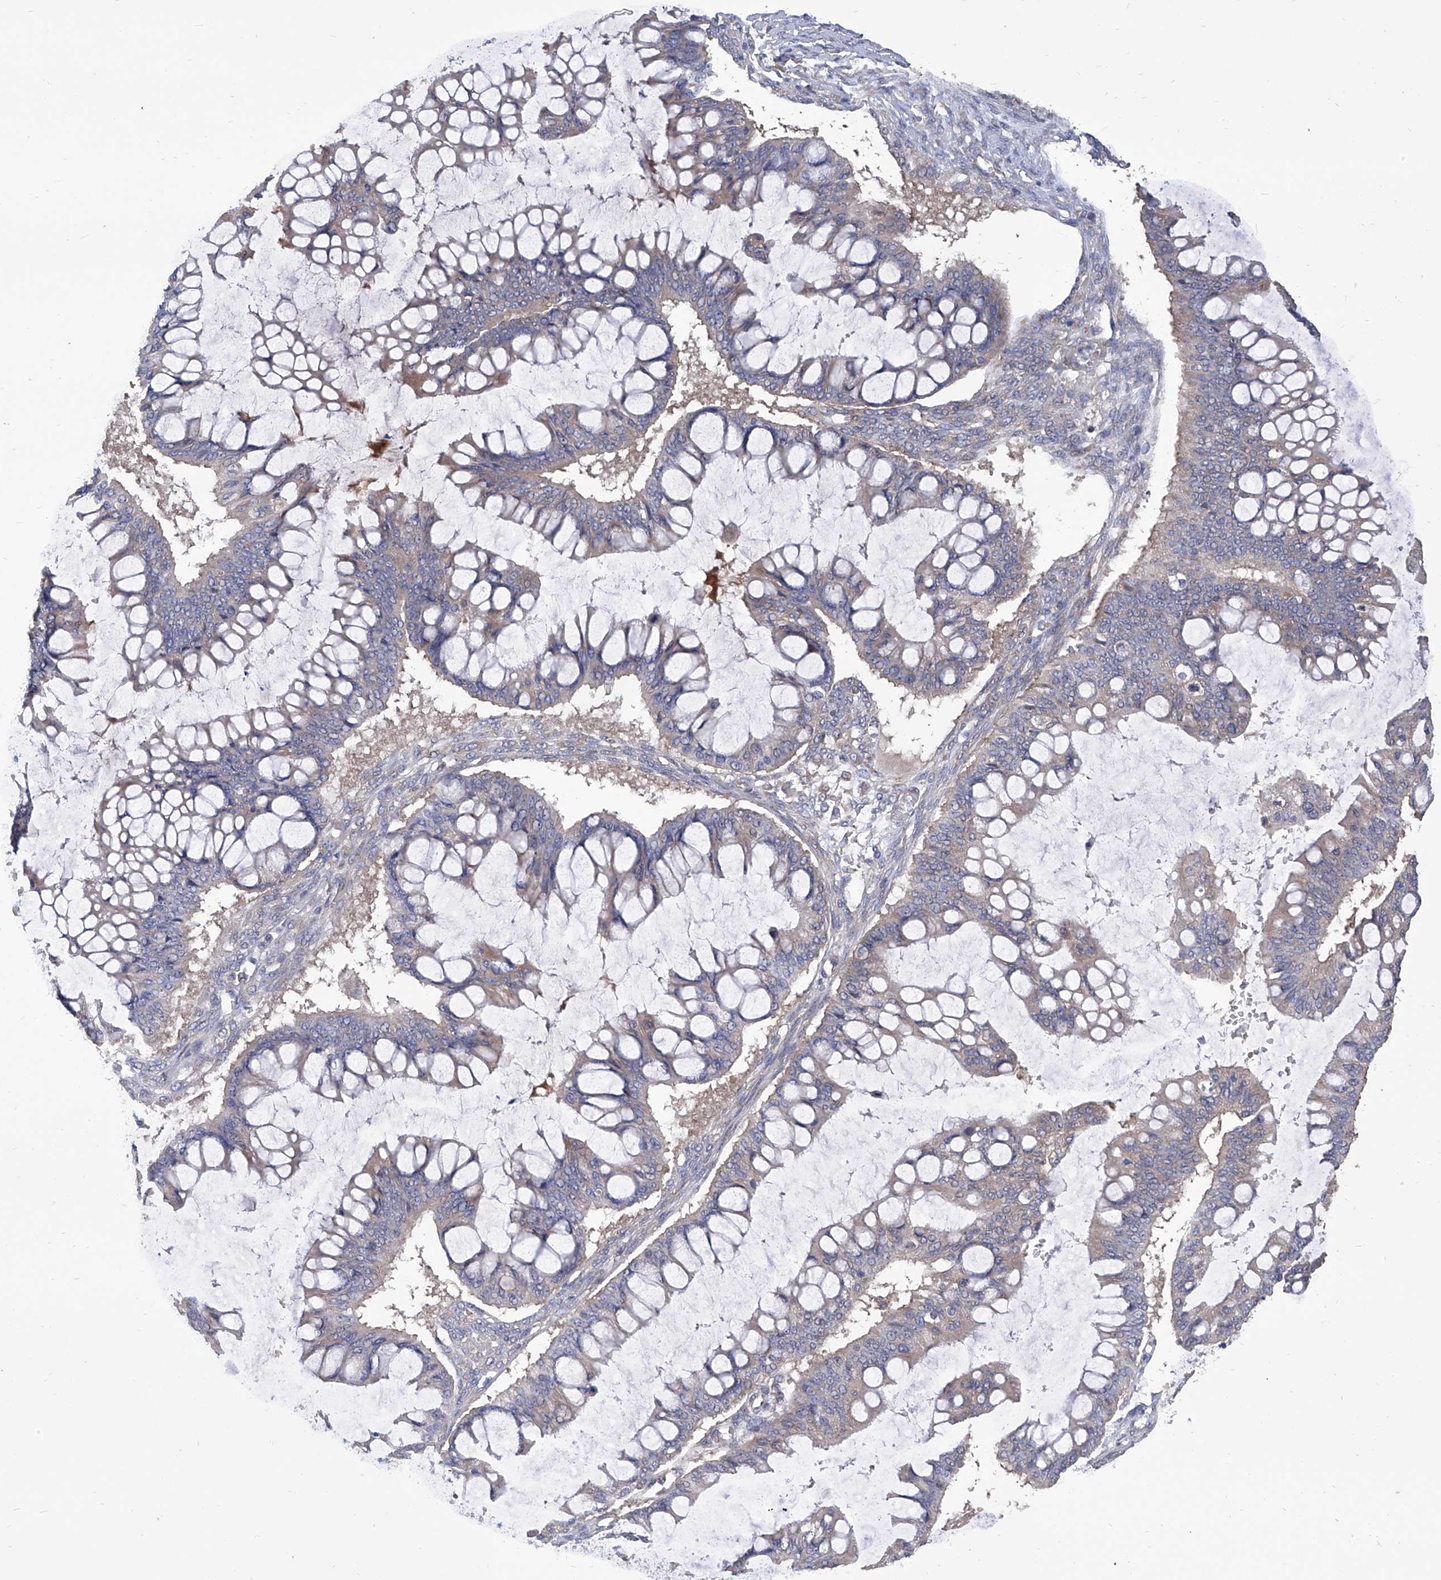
{"staining": {"intensity": "weak", "quantity": "25%-75%", "location": "cytoplasmic/membranous"}, "tissue": "ovarian cancer", "cell_type": "Tumor cells", "image_type": "cancer", "snomed": [{"axis": "morphology", "description": "Cystadenocarcinoma, mucinous, NOS"}, {"axis": "topography", "description": "Ovary"}], "caption": "Immunohistochemical staining of ovarian cancer displays low levels of weak cytoplasmic/membranous protein positivity in approximately 25%-75% of tumor cells. (DAB = brown stain, brightfield microscopy at high magnification).", "gene": "TJAP1", "patient": {"sex": "female", "age": 73}}